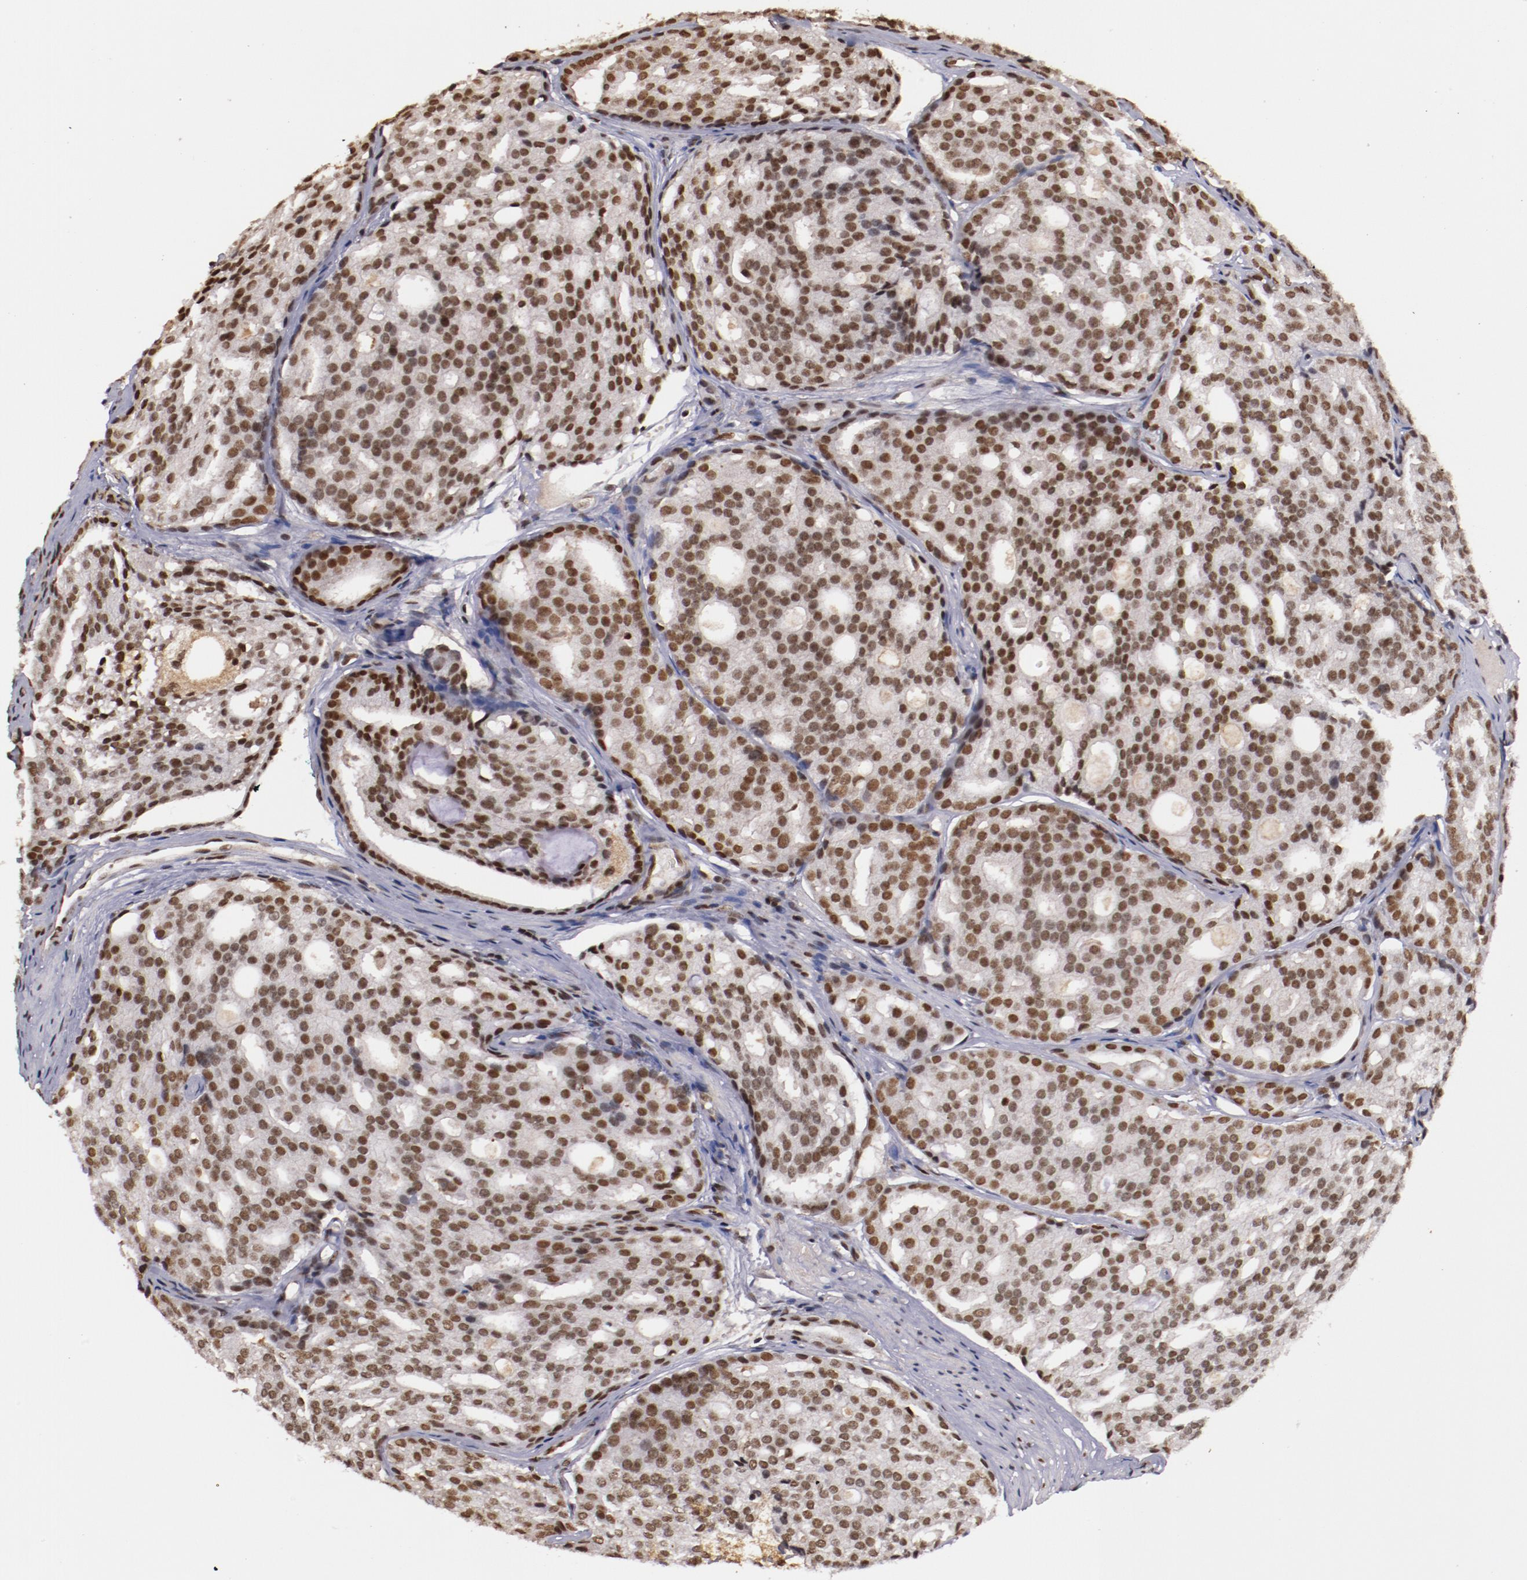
{"staining": {"intensity": "moderate", "quantity": ">75%", "location": "nuclear"}, "tissue": "prostate cancer", "cell_type": "Tumor cells", "image_type": "cancer", "snomed": [{"axis": "morphology", "description": "Adenocarcinoma, High grade"}, {"axis": "topography", "description": "Prostate"}], "caption": "This image shows prostate cancer (high-grade adenocarcinoma) stained with immunohistochemistry to label a protein in brown. The nuclear of tumor cells show moderate positivity for the protein. Nuclei are counter-stained blue.", "gene": "STAG2", "patient": {"sex": "male", "age": 64}}